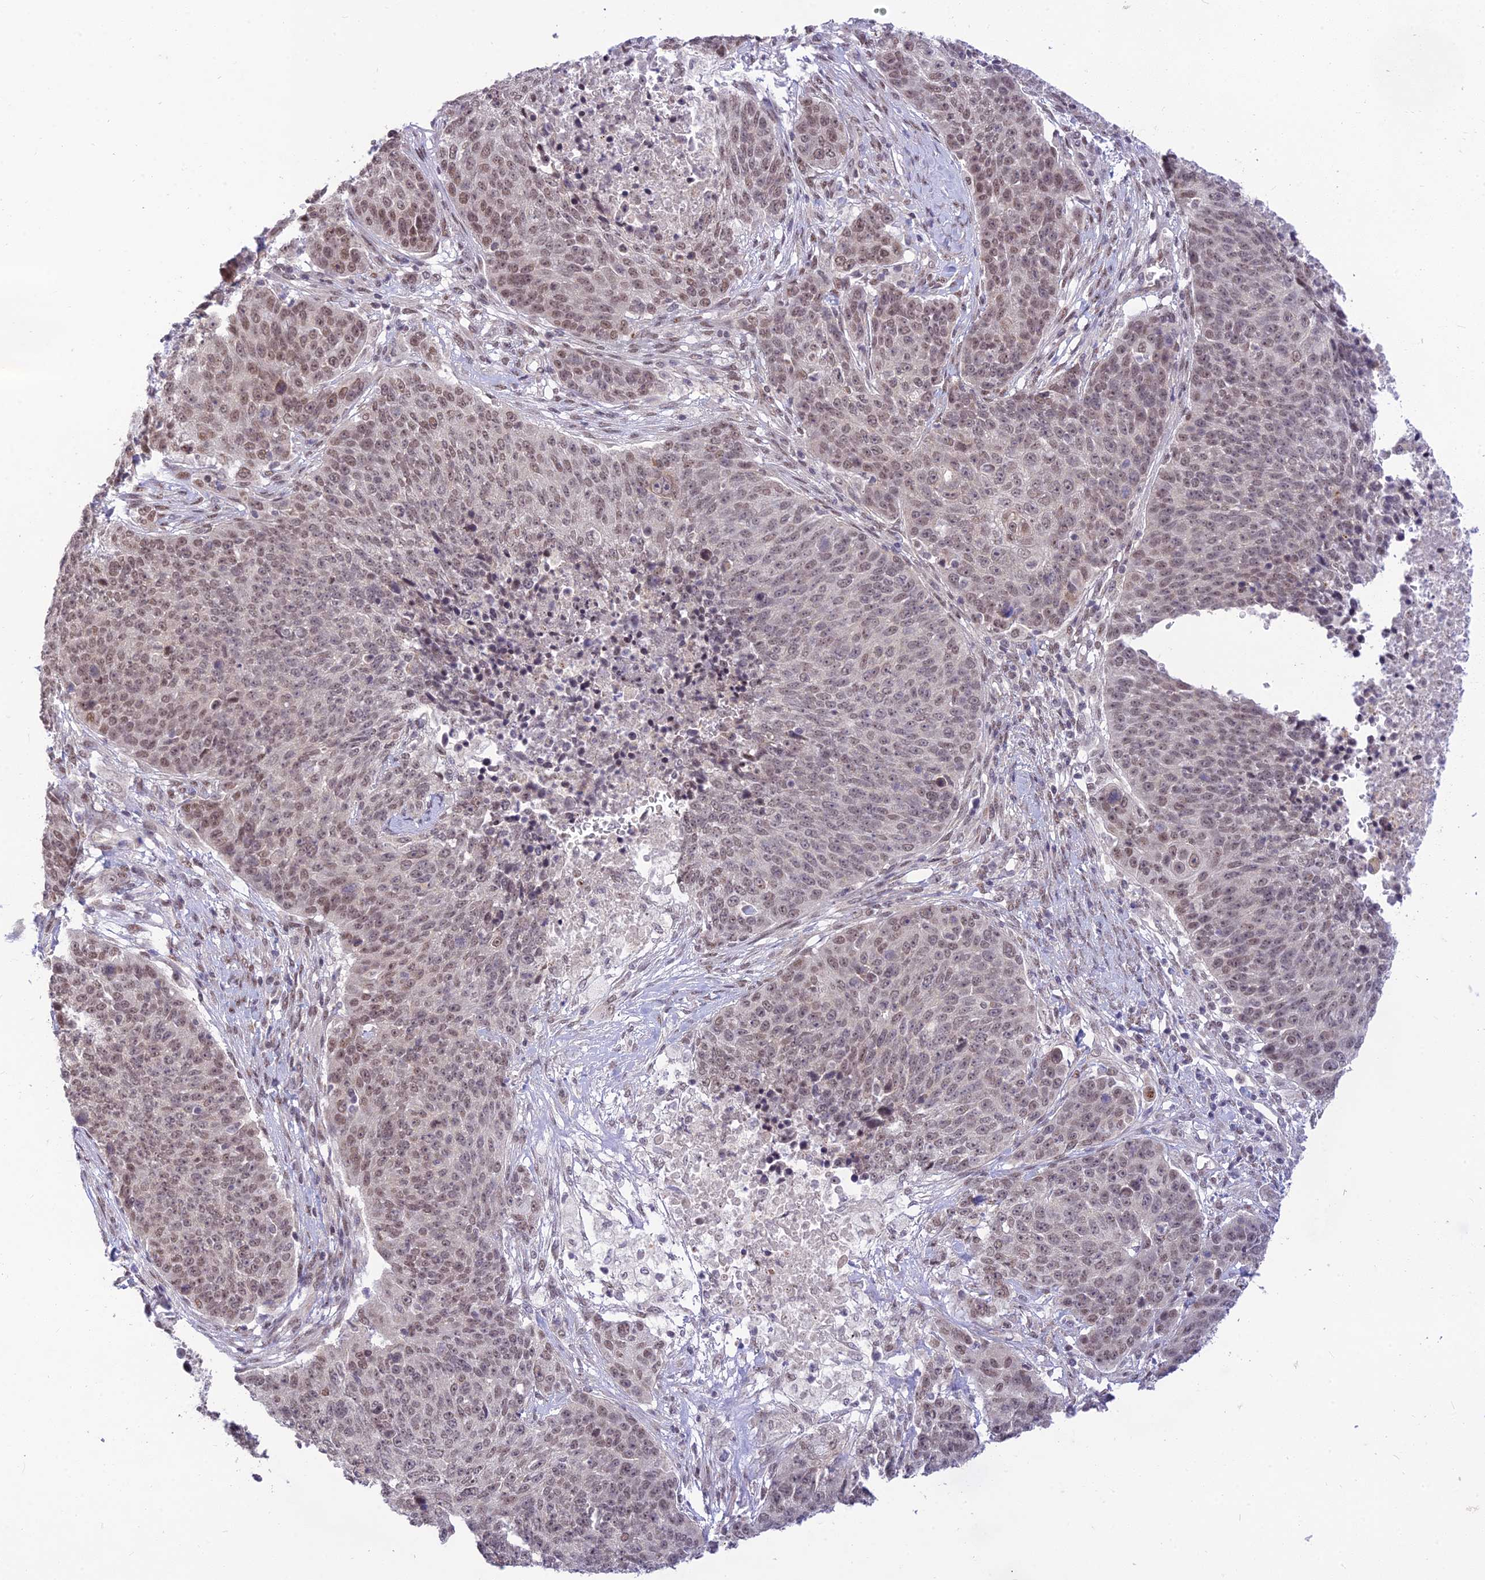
{"staining": {"intensity": "moderate", "quantity": "25%-75%", "location": "nuclear"}, "tissue": "lung cancer", "cell_type": "Tumor cells", "image_type": "cancer", "snomed": [{"axis": "morphology", "description": "Normal tissue, NOS"}, {"axis": "morphology", "description": "Squamous cell carcinoma, NOS"}, {"axis": "topography", "description": "Lymph node"}, {"axis": "topography", "description": "Lung"}], "caption": "Moderate nuclear positivity is present in about 25%-75% of tumor cells in lung cancer. (DAB (3,3'-diaminobenzidine) IHC with brightfield microscopy, high magnification).", "gene": "MICOS13", "patient": {"sex": "male", "age": 66}}